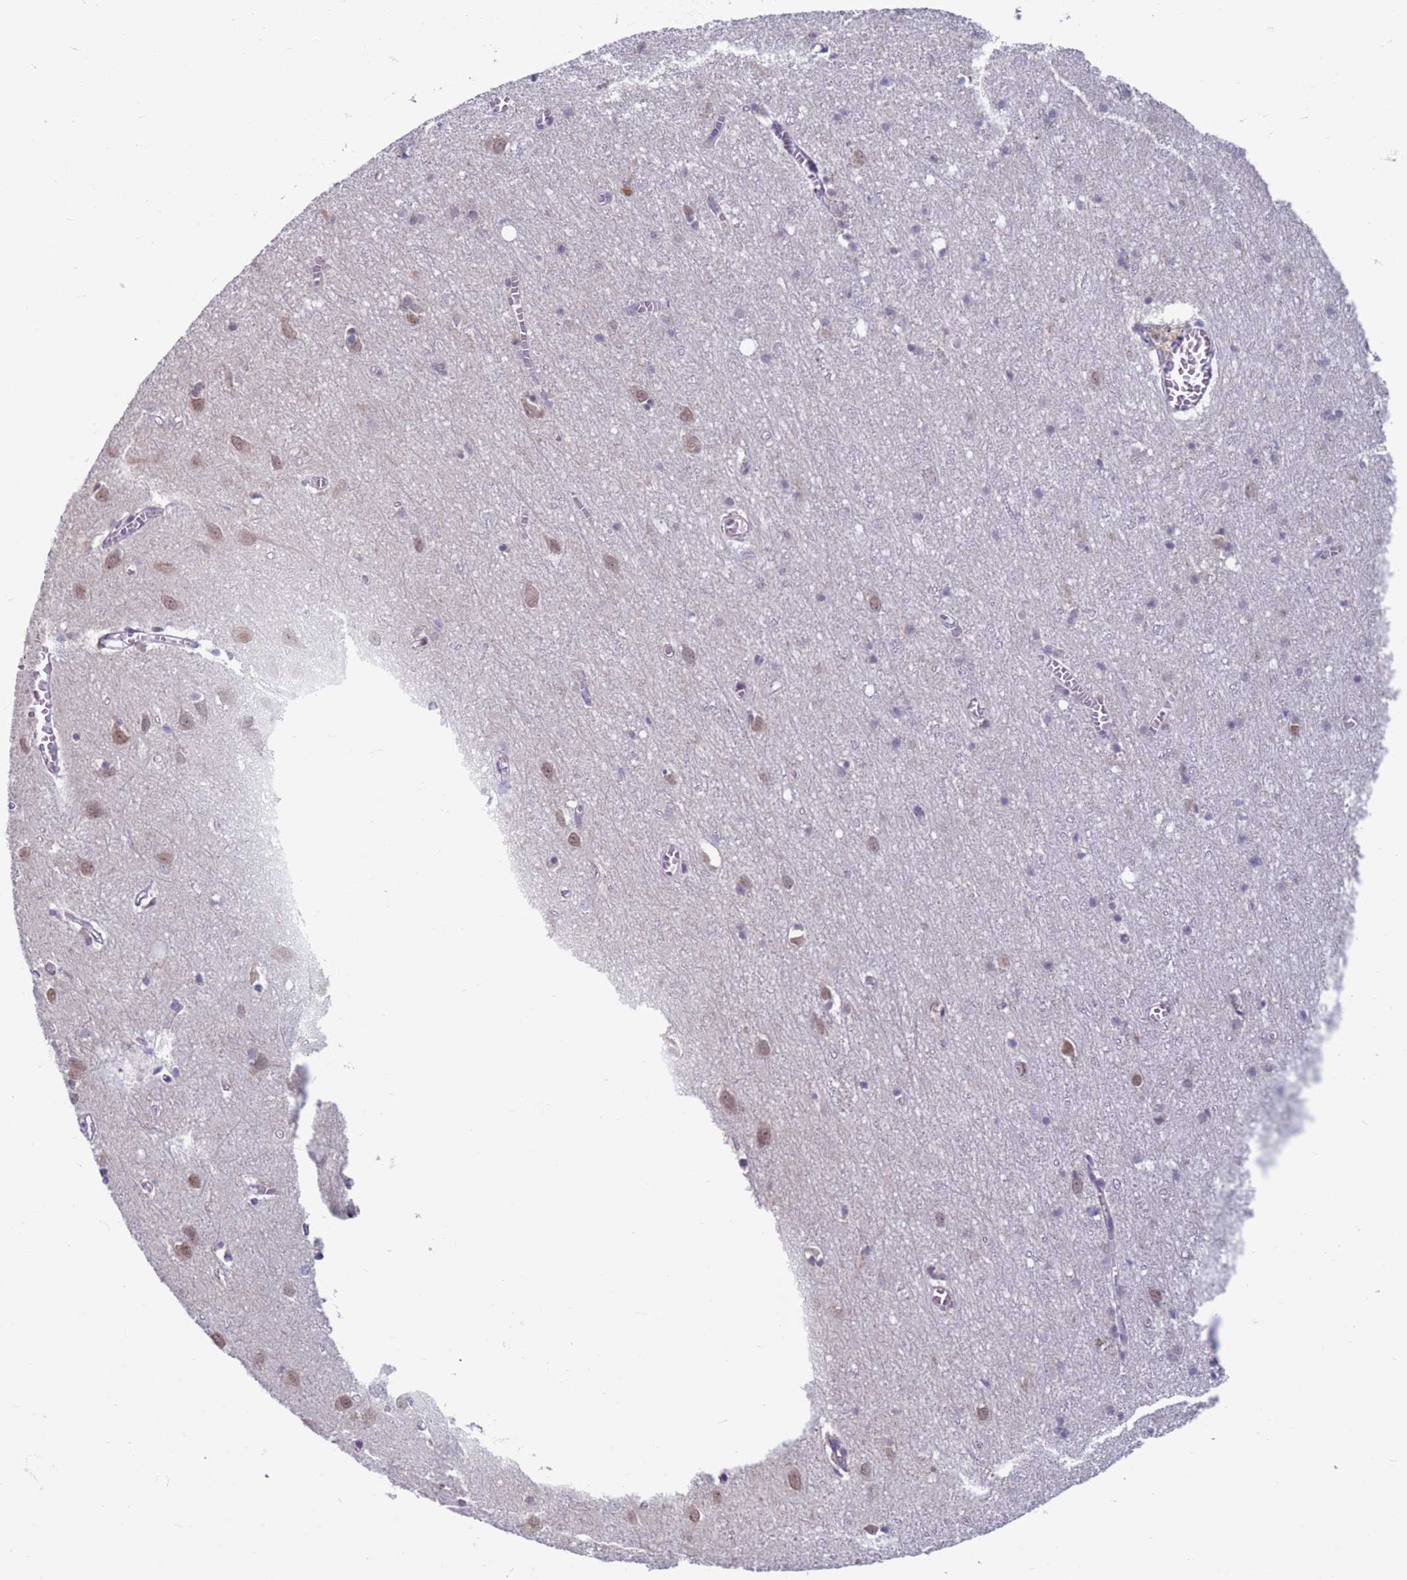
{"staining": {"intensity": "negative", "quantity": "none", "location": "none"}, "tissue": "cerebral cortex", "cell_type": "Endothelial cells", "image_type": "normal", "snomed": [{"axis": "morphology", "description": "Normal tissue, NOS"}, {"axis": "topography", "description": "Cerebral cortex"}], "caption": "Endothelial cells are negative for brown protein staining in normal cerebral cortex. (DAB immunohistochemistry, high magnification).", "gene": "SAE1", "patient": {"sex": "female", "age": 64}}